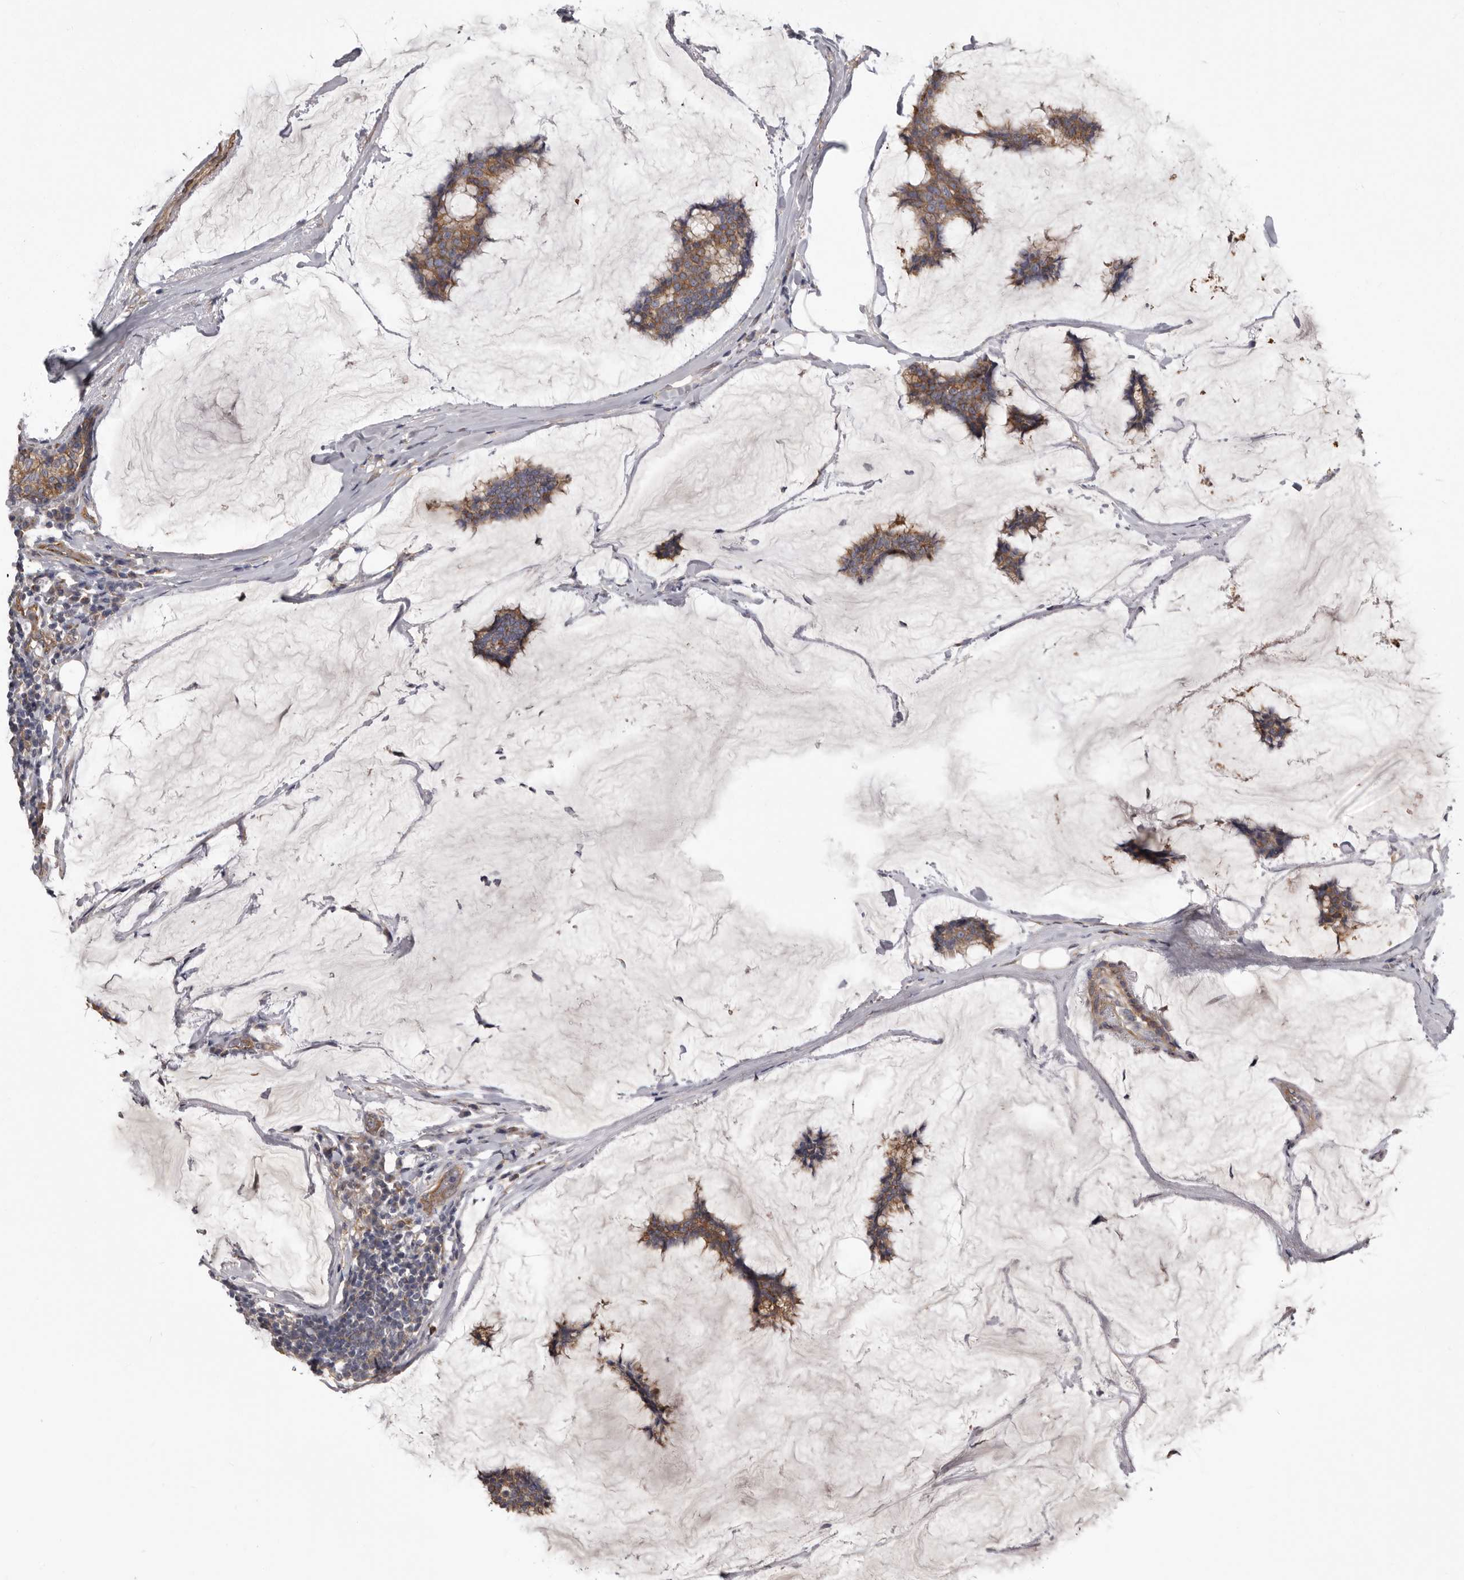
{"staining": {"intensity": "moderate", "quantity": ">75%", "location": "cytoplasmic/membranous"}, "tissue": "breast cancer", "cell_type": "Tumor cells", "image_type": "cancer", "snomed": [{"axis": "morphology", "description": "Duct carcinoma"}, {"axis": "topography", "description": "Breast"}], "caption": "Immunohistochemical staining of breast intraductal carcinoma demonstrates medium levels of moderate cytoplasmic/membranous staining in about >75% of tumor cells.", "gene": "ENAH", "patient": {"sex": "female", "age": 93}}